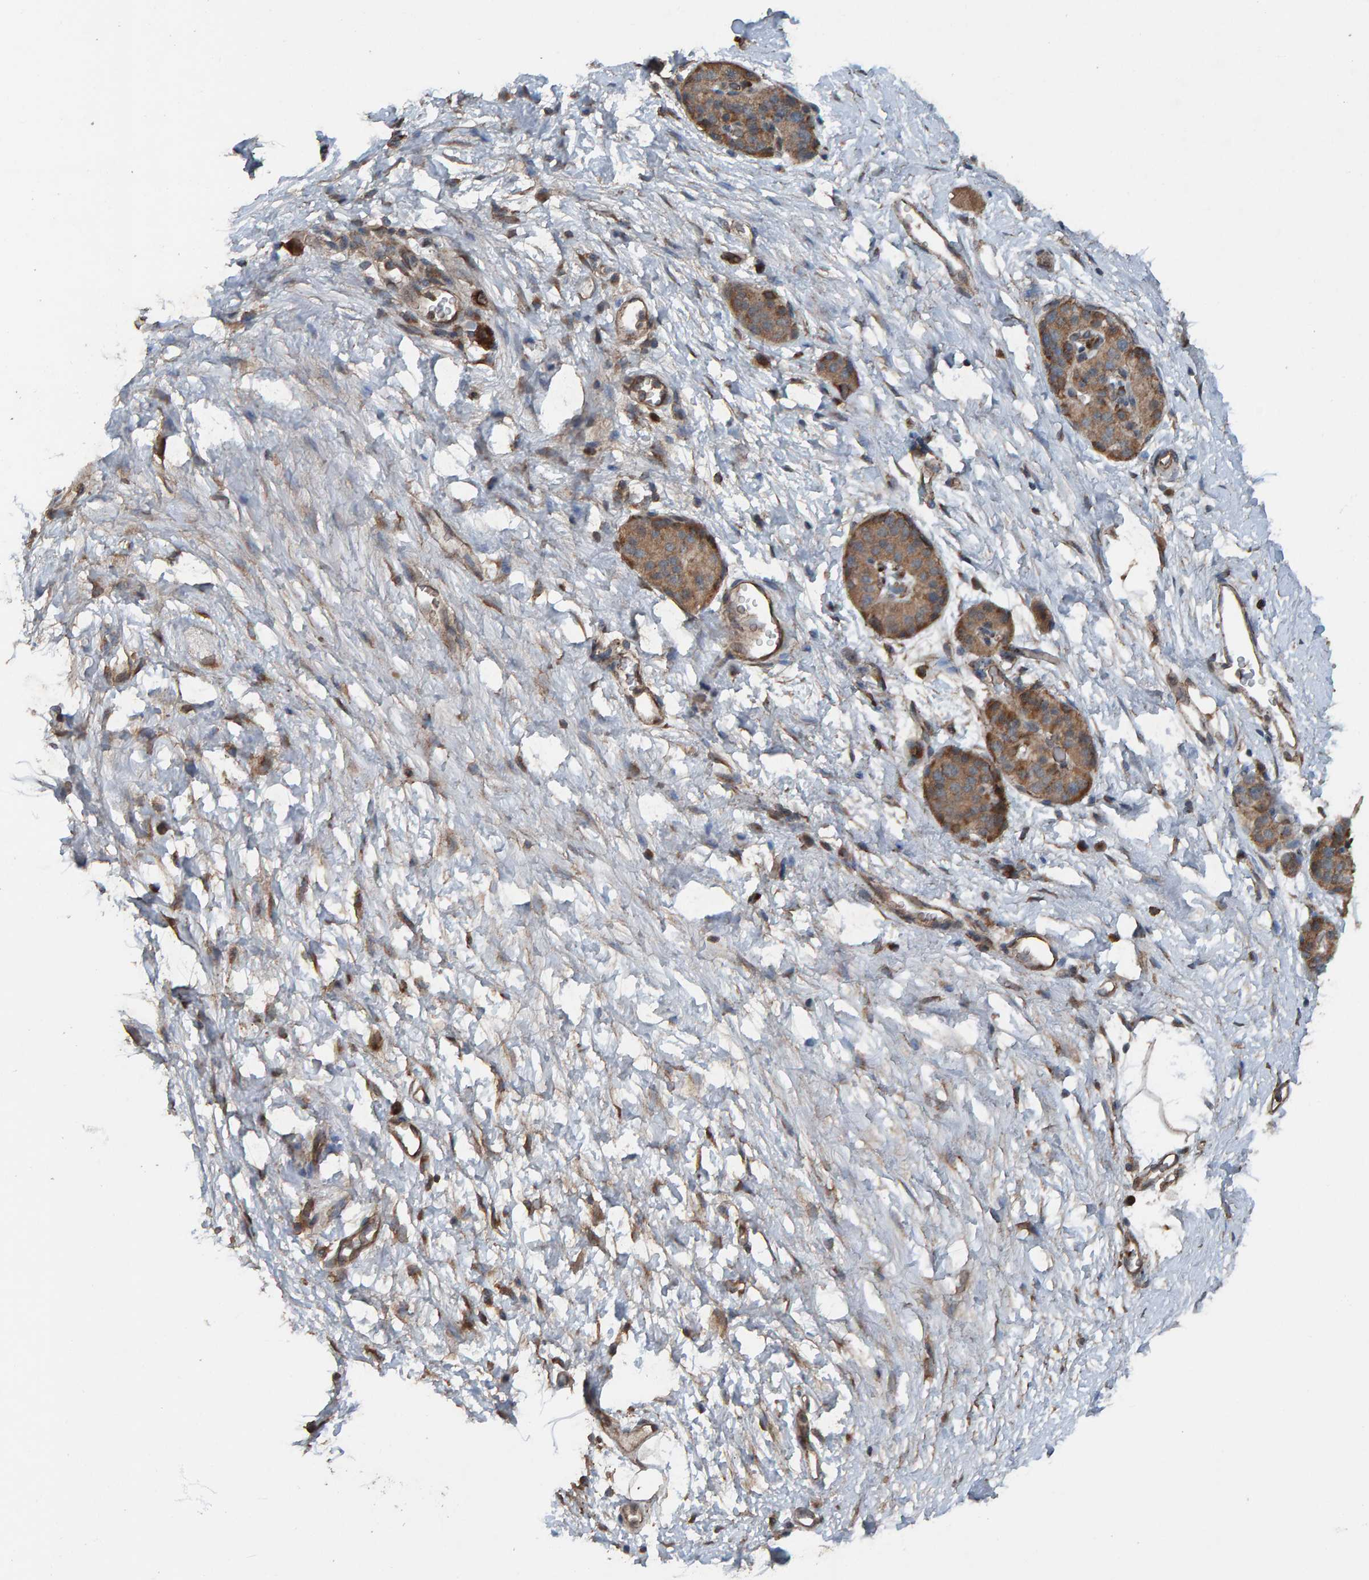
{"staining": {"intensity": "moderate", "quantity": ">75%", "location": "cytoplasmic/membranous"}, "tissue": "pancreatic cancer", "cell_type": "Tumor cells", "image_type": "cancer", "snomed": [{"axis": "morphology", "description": "Adenocarcinoma, NOS"}, {"axis": "topography", "description": "Pancreas"}], "caption": "The image exhibits immunohistochemical staining of pancreatic adenocarcinoma. There is moderate cytoplasmic/membranous staining is present in about >75% of tumor cells. The staining was performed using DAB (3,3'-diaminobenzidine) to visualize the protein expression in brown, while the nuclei were stained in blue with hematoxylin (Magnification: 20x).", "gene": "DUS1L", "patient": {"sex": "male", "age": 50}}